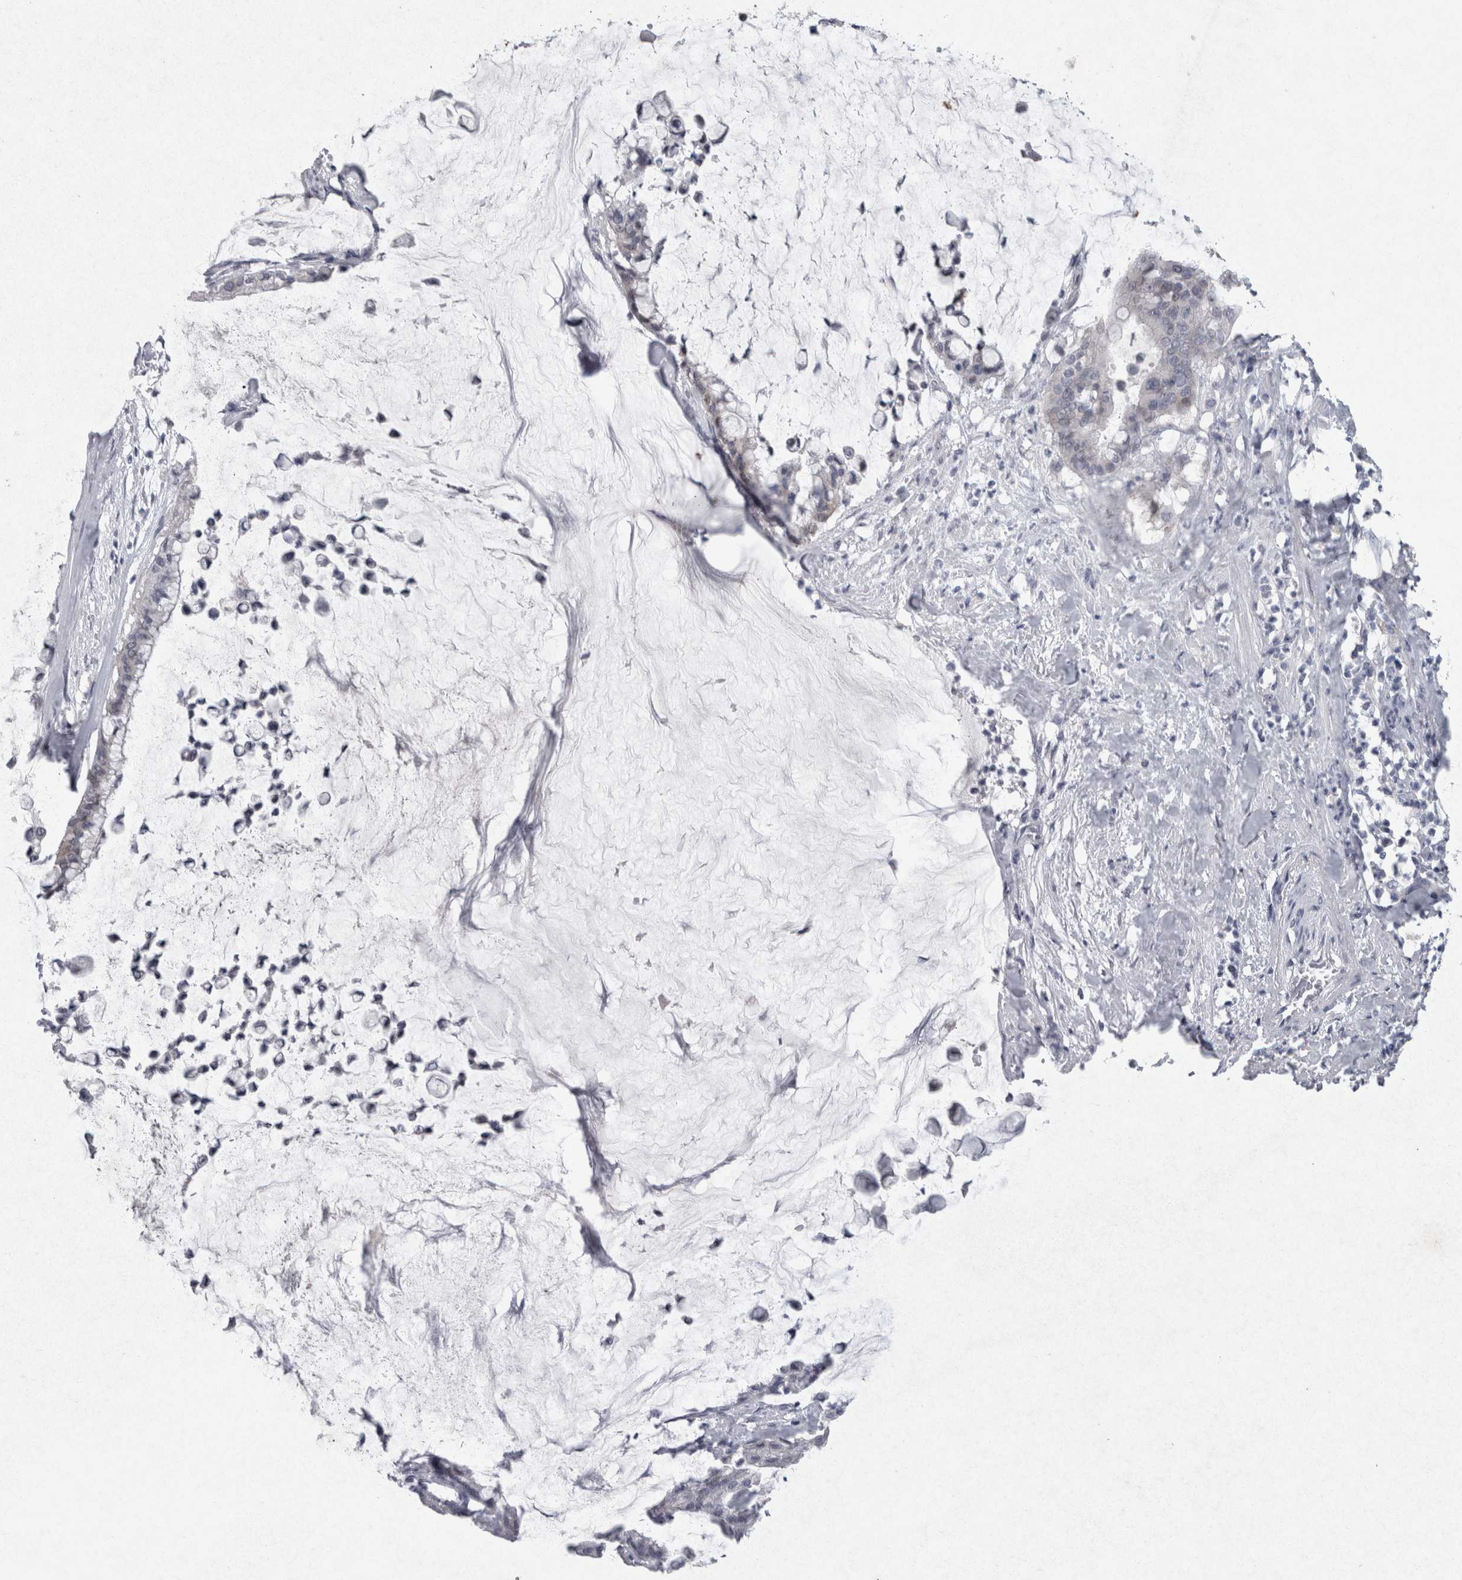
{"staining": {"intensity": "negative", "quantity": "none", "location": "none"}, "tissue": "pancreatic cancer", "cell_type": "Tumor cells", "image_type": "cancer", "snomed": [{"axis": "morphology", "description": "Adenocarcinoma, NOS"}, {"axis": "topography", "description": "Pancreas"}], "caption": "Protein analysis of pancreatic cancer demonstrates no significant staining in tumor cells.", "gene": "PDX1", "patient": {"sex": "male", "age": 41}}